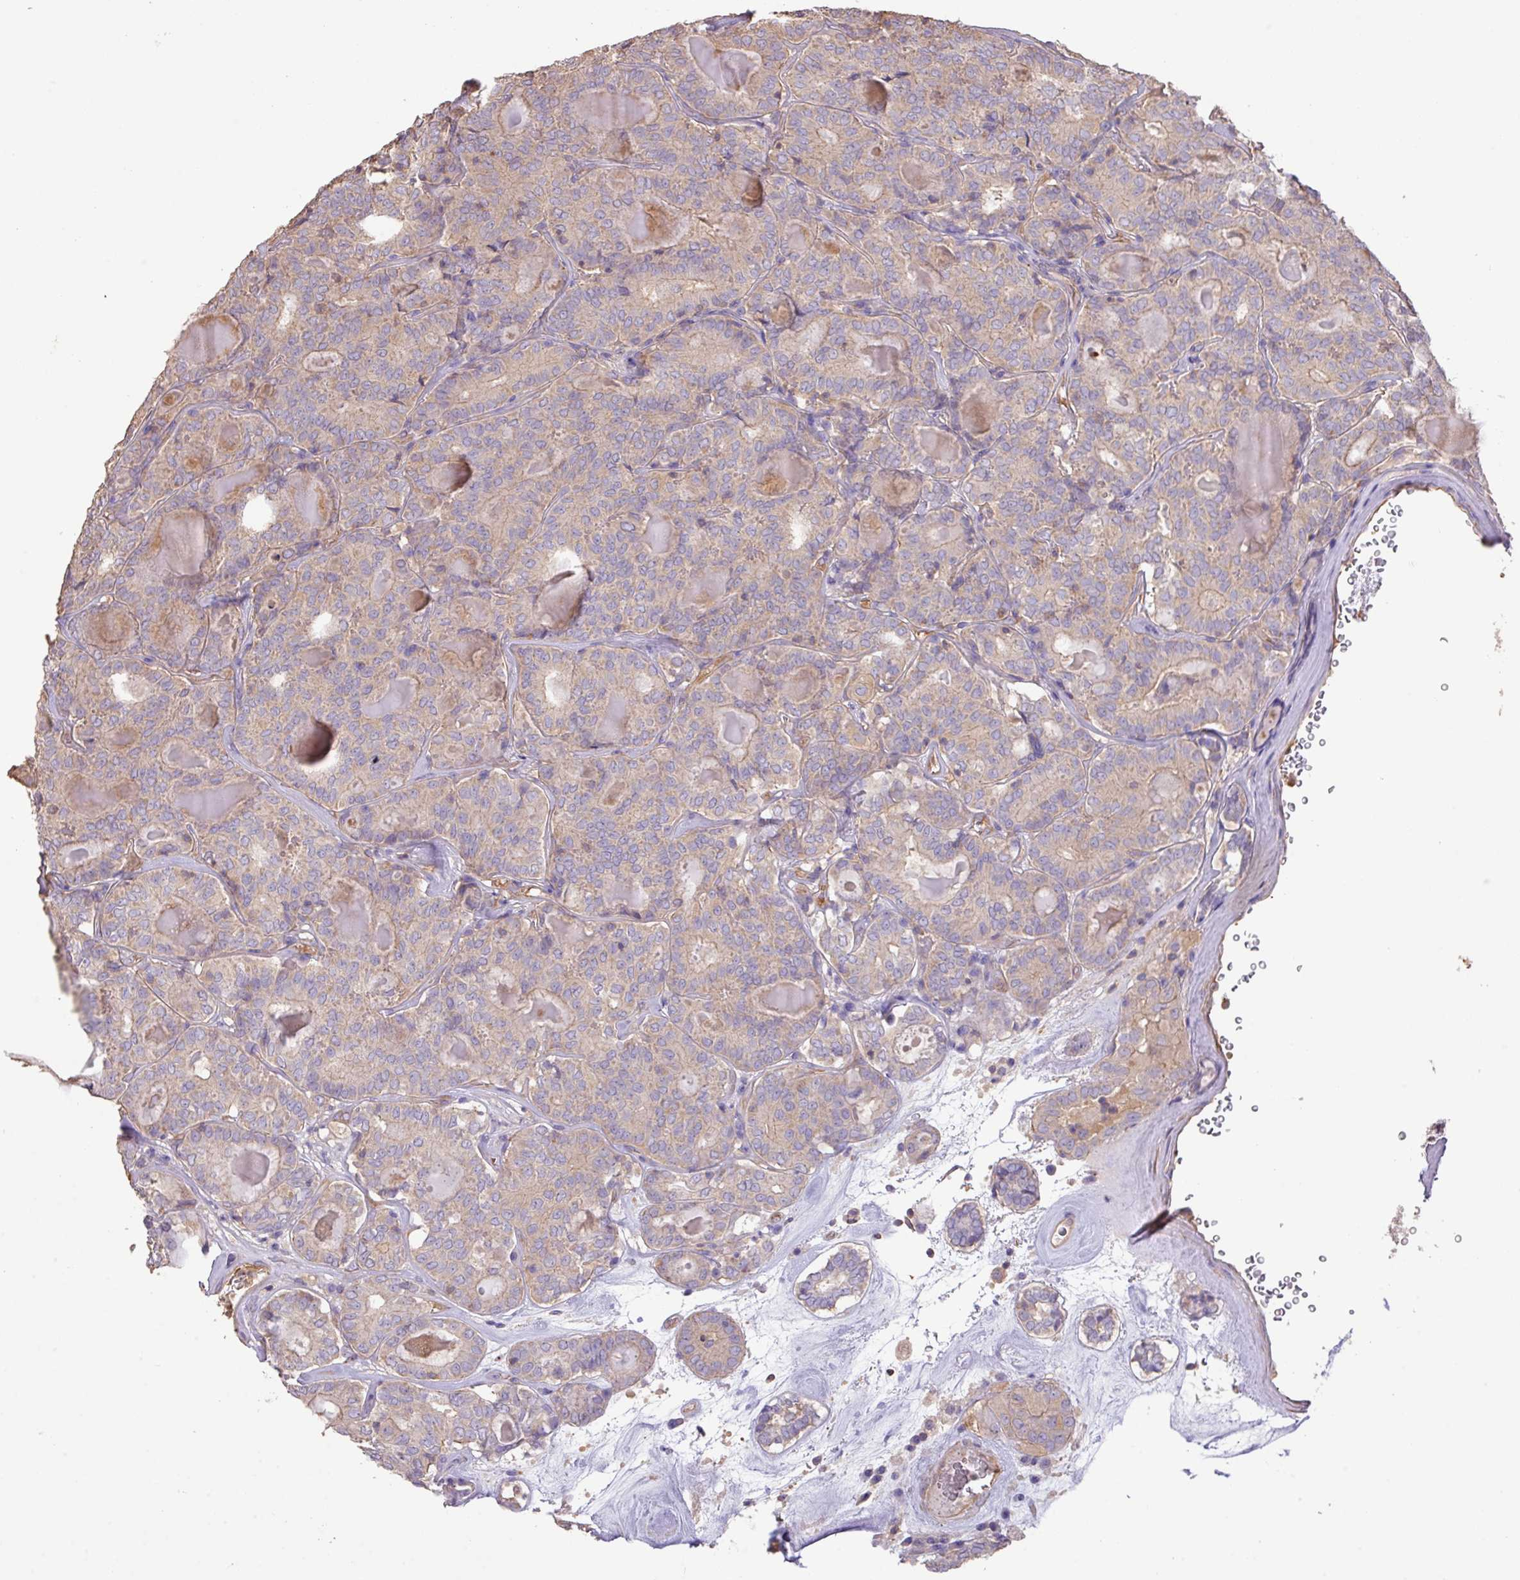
{"staining": {"intensity": "weak", "quantity": "<25%", "location": "cytoplasmic/membranous"}, "tissue": "thyroid cancer", "cell_type": "Tumor cells", "image_type": "cancer", "snomed": [{"axis": "morphology", "description": "Papillary adenocarcinoma, NOS"}, {"axis": "topography", "description": "Thyroid gland"}], "caption": "Immunohistochemistry photomicrograph of thyroid cancer stained for a protein (brown), which exhibits no positivity in tumor cells.", "gene": "CALML4", "patient": {"sex": "female", "age": 72}}